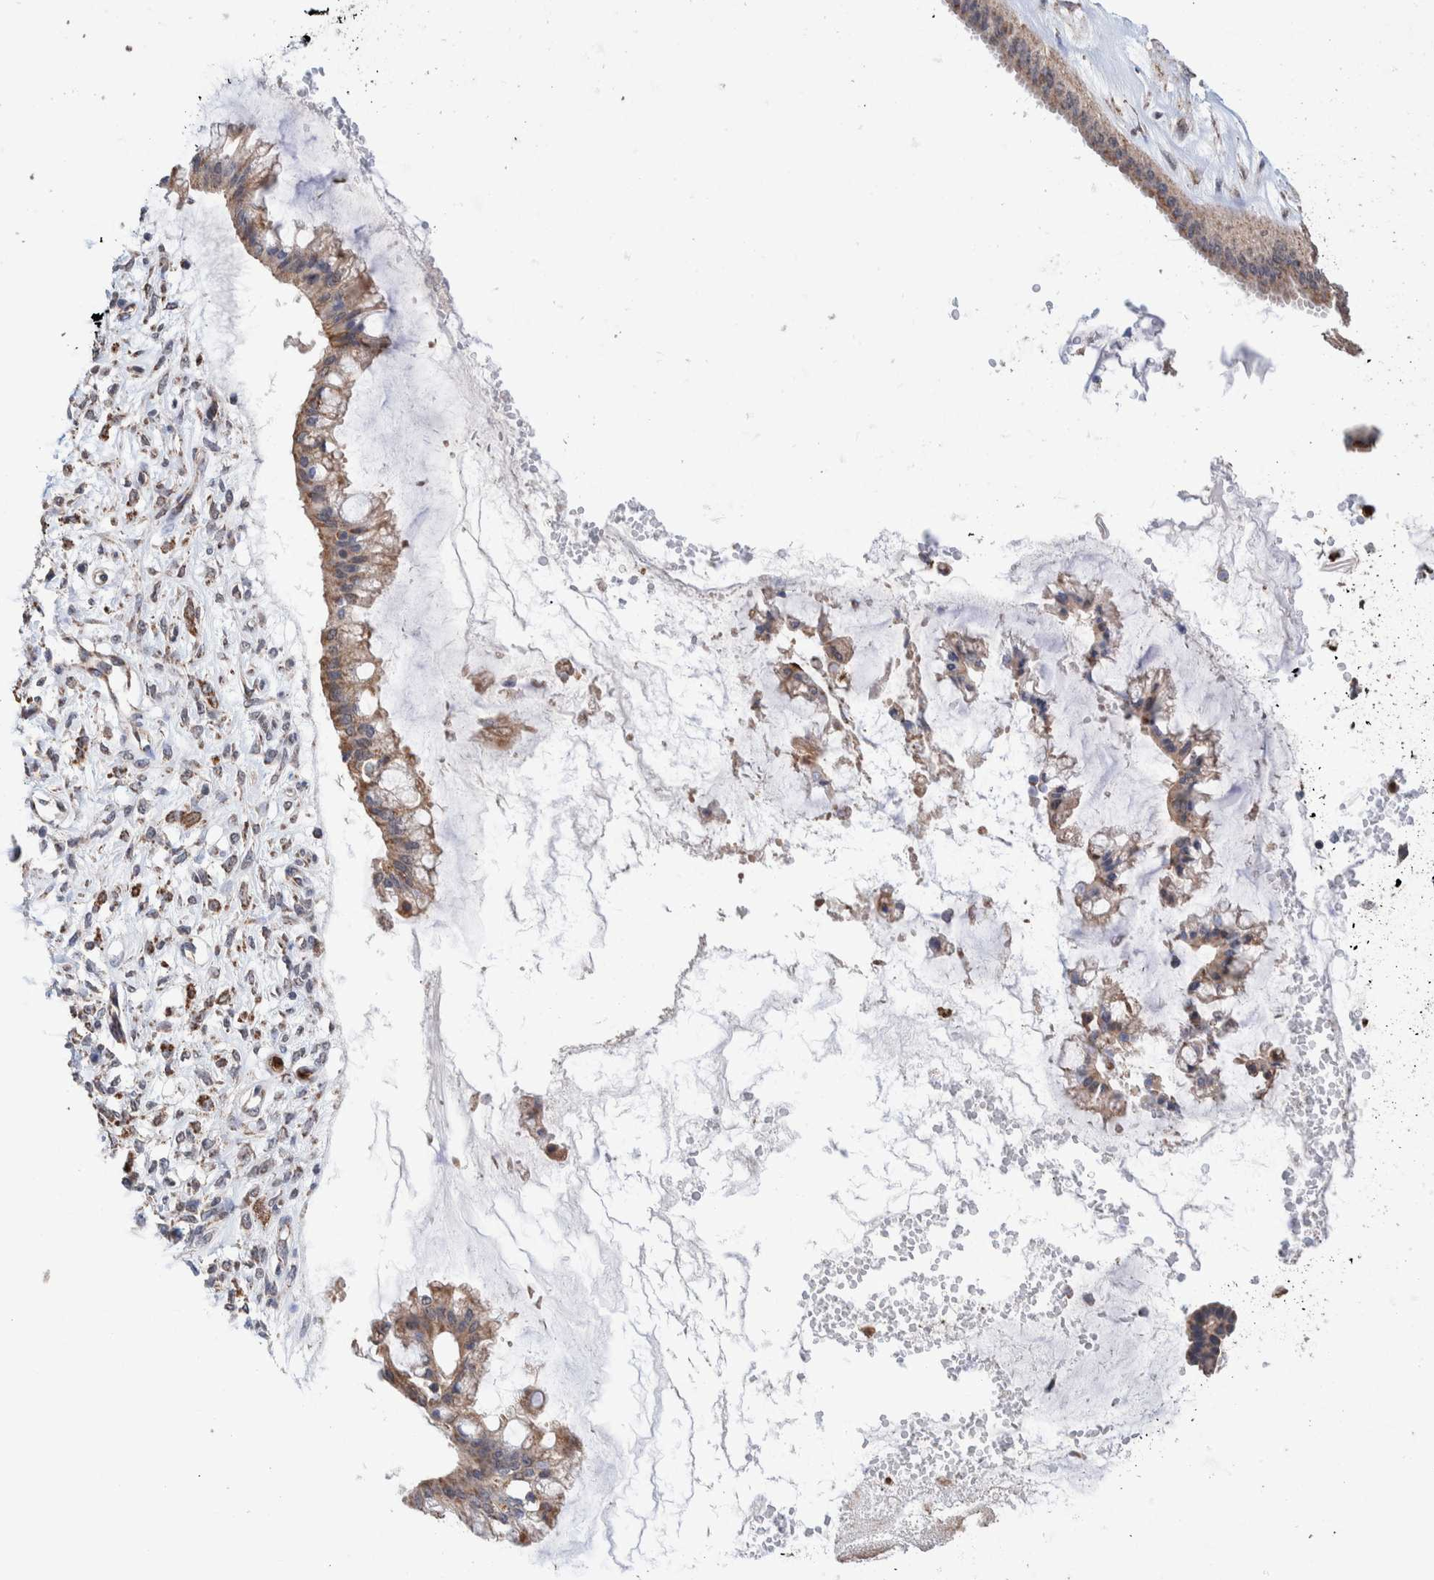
{"staining": {"intensity": "moderate", "quantity": ">75%", "location": "cytoplasmic/membranous"}, "tissue": "ovarian cancer", "cell_type": "Tumor cells", "image_type": "cancer", "snomed": [{"axis": "morphology", "description": "Cystadenocarcinoma, mucinous, NOS"}, {"axis": "topography", "description": "Ovary"}], "caption": "Brown immunohistochemical staining in human ovarian mucinous cystadenocarcinoma reveals moderate cytoplasmic/membranous staining in approximately >75% of tumor cells.", "gene": "DECR1", "patient": {"sex": "female", "age": 73}}